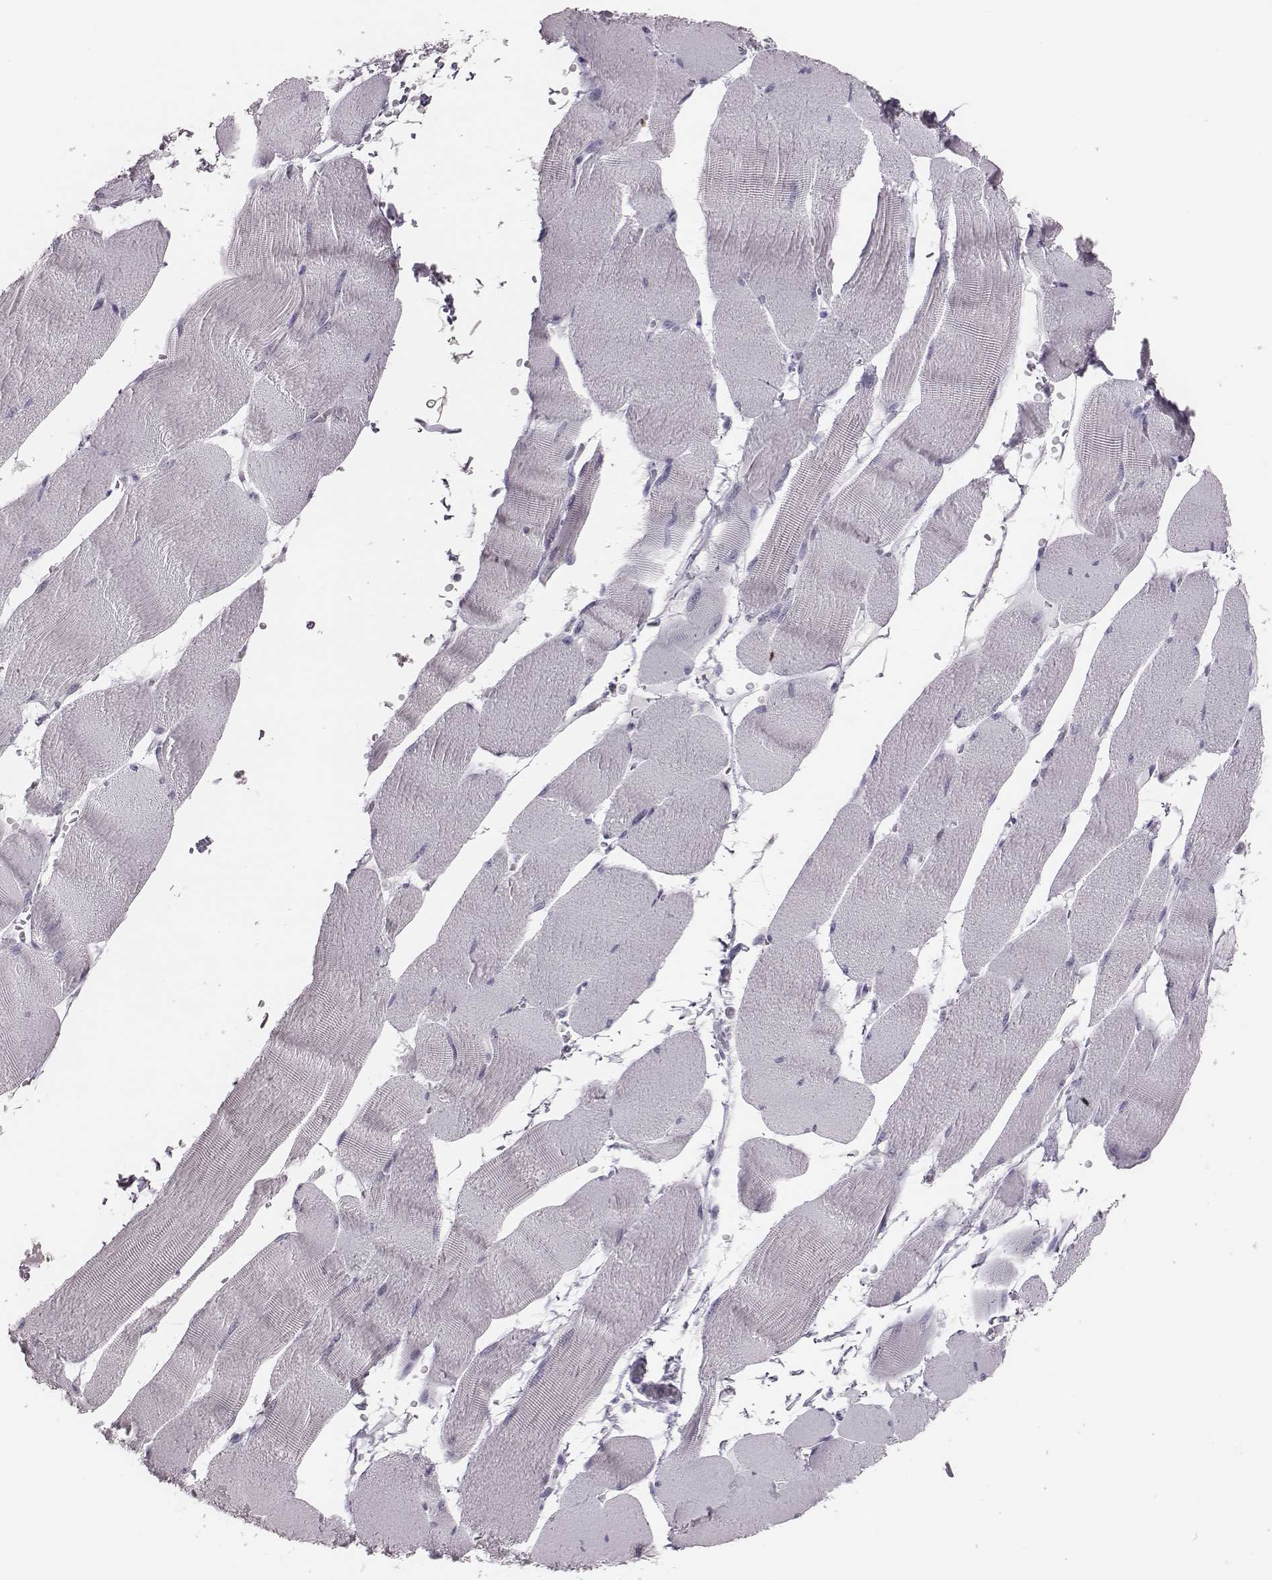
{"staining": {"intensity": "negative", "quantity": "none", "location": "none"}, "tissue": "skeletal muscle", "cell_type": "Myocytes", "image_type": "normal", "snomed": [{"axis": "morphology", "description": "Normal tissue, NOS"}, {"axis": "topography", "description": "Skeletal muscle"}], "caption": "This is an immunohistochemistry micrograph of normal human skeletal muscle. There is no expression in myocytes.", "gene": "H1", "patient": {"sex": "male", "age": 56}}